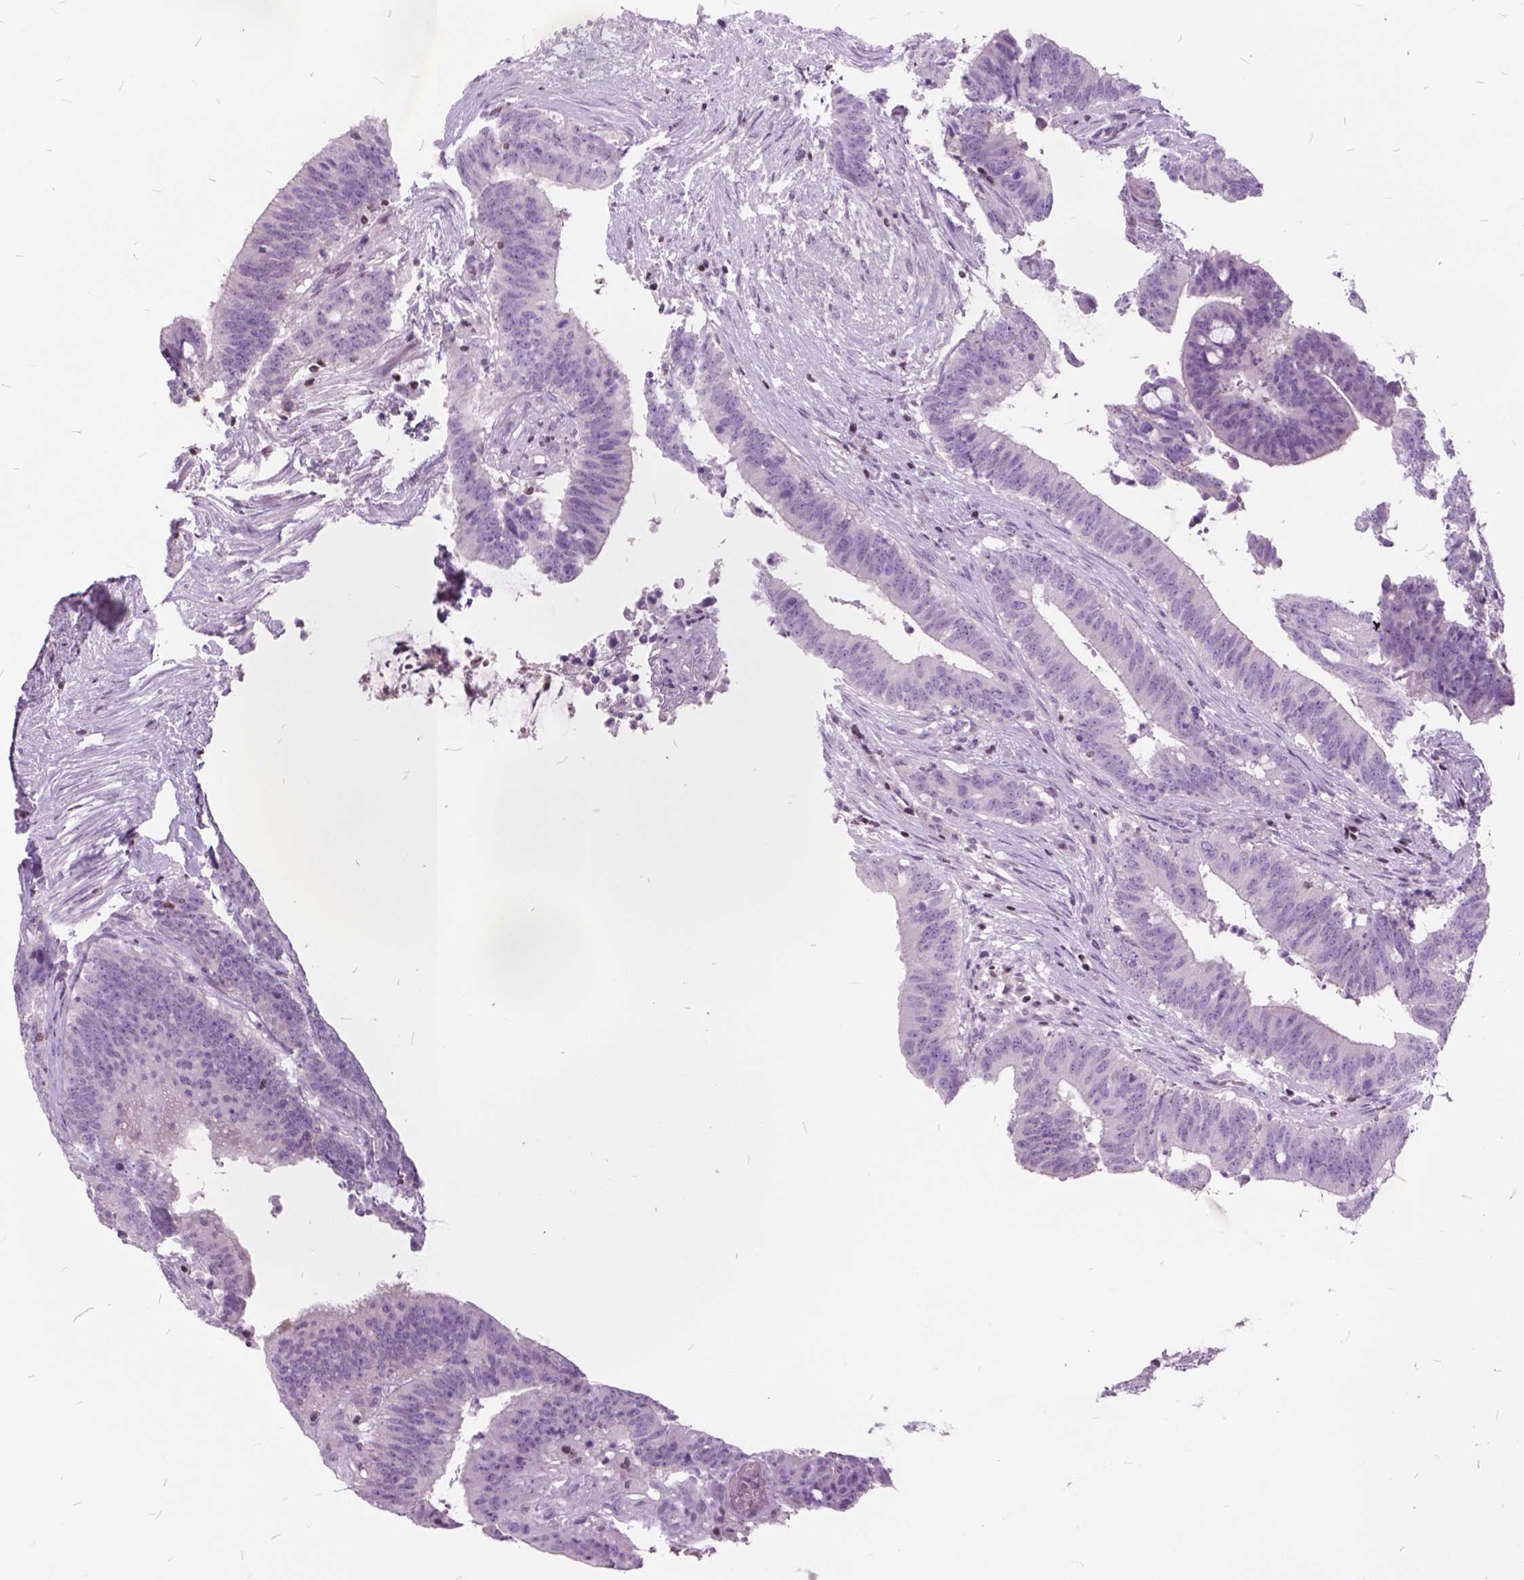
{"staining": {"intensity": "negative", "quantity": "none", "location": "none"}, "tissue": "colorectal cancer", "cell_type": "Tumor cells", "image_type": "cancer", "snomed": [{"axis": "morphology", "description": "Adenocarcinoma, NOS"}, {"axis": "topography", "description": "Colon"}], "caption": "Tumor cells show no significant staining in adenocarcinoma (colorectal).", "gene": "SP140", "patient": {"sex": "female", "age": 43}}